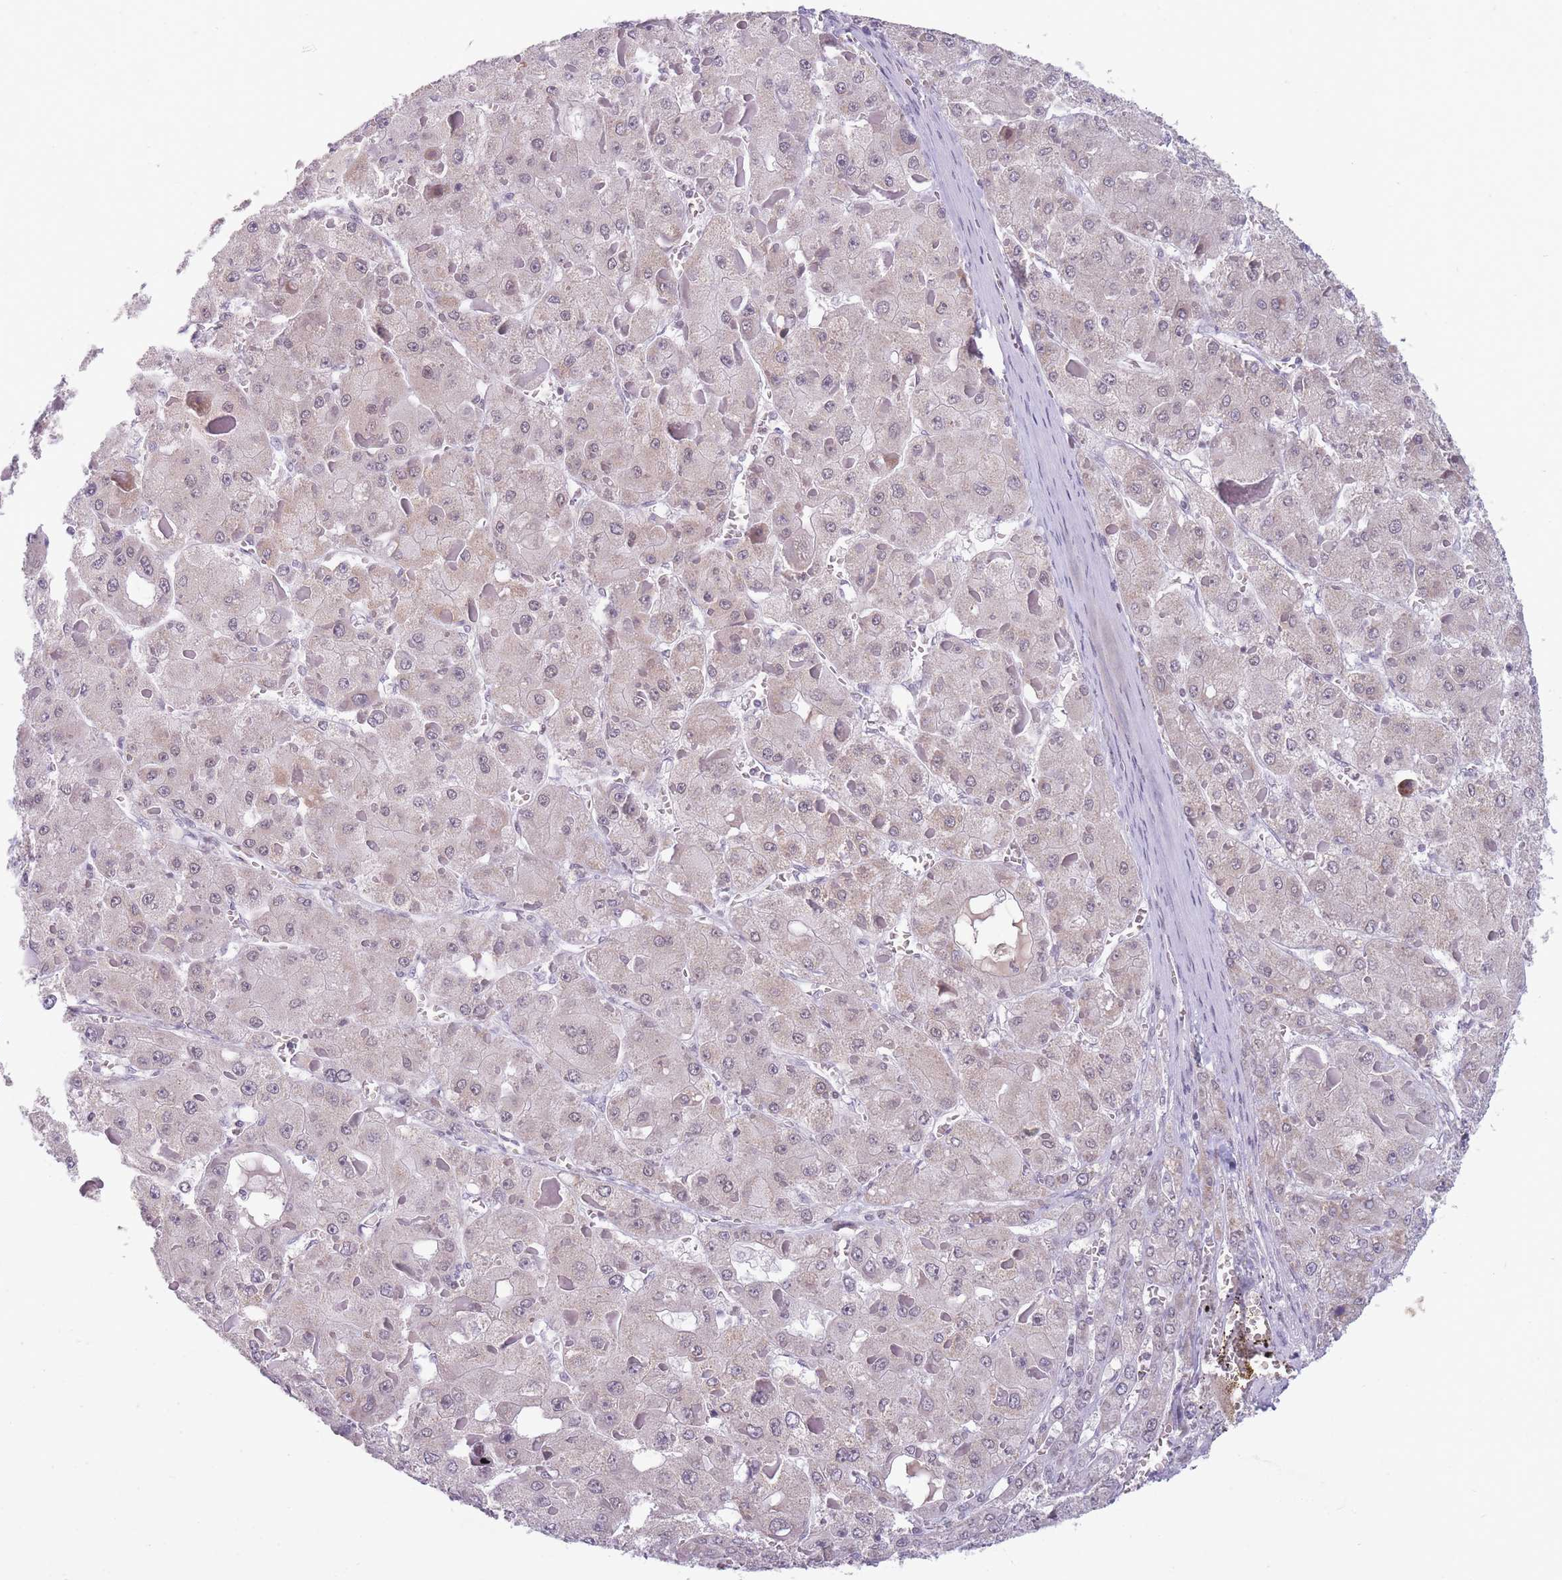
{"staining": {"intensity": "weak", "quantity": "<25%", "location": "nuclear"}, "tissue": "liver cancer", "cell_type": "Tumor cells", "image_type": "cancer", "snomed": [{"axis": "morphology", "description": "Carcinoma, Hepatocellular, NOS"}, {"axis": "topography", "description": "Liver"}], "caption": "Tumor cells show no significant positivity in liver cancer. (DAB (3,3'-diaminobenzidine) immunohistochemistry (IHC) visualized using brightfield microscopy, high magnification).", "gene": "ARID3B", "patient": {"sex": "female", "age": 73}}